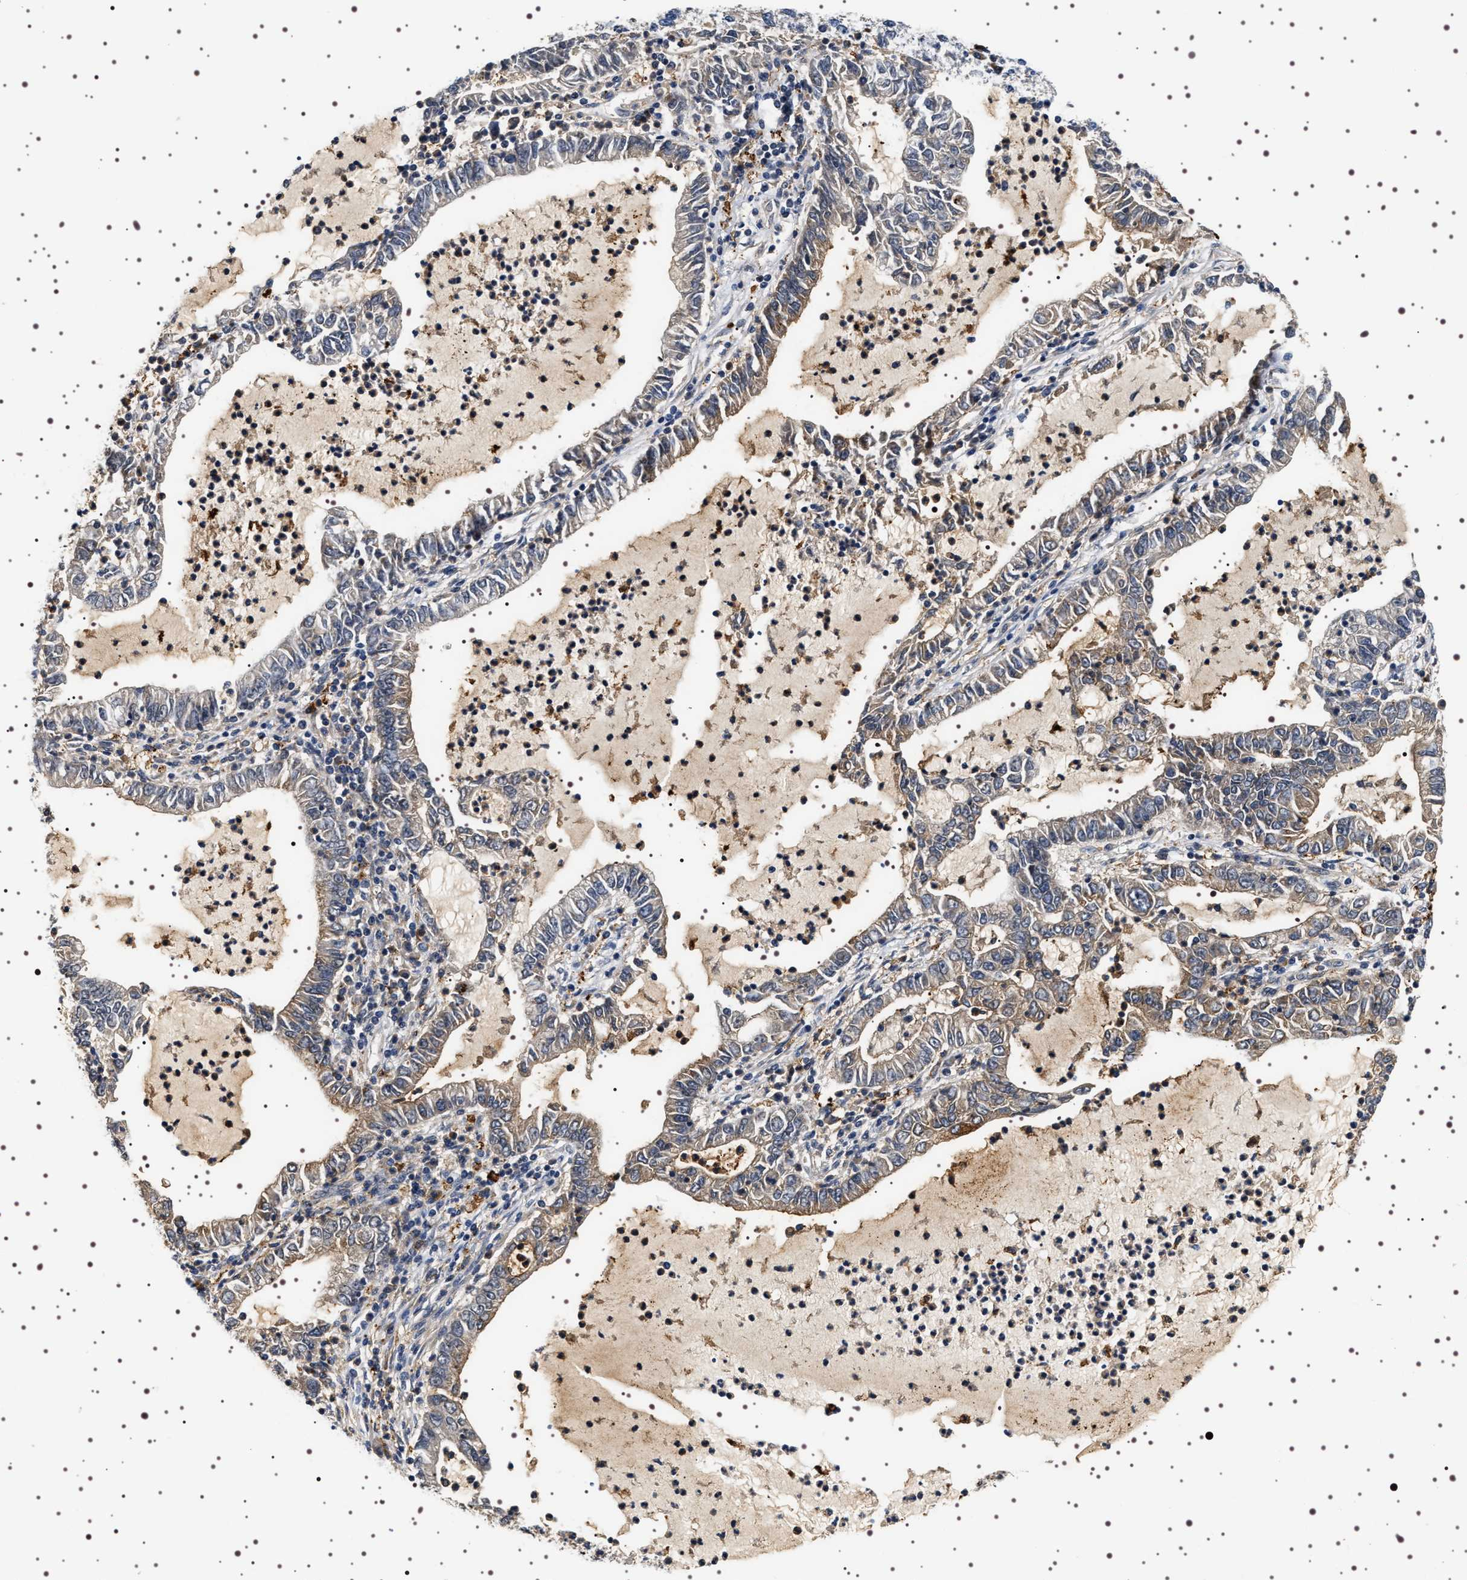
{"staining": {"intensity": "moderate", "quantity": "25%-75%", "location": "cytoplasmic/membranous"}, "tissue": "lung cancer", "cell_type": "Tumor cells", "image_type": "cancer", "snomed": [{"axis": "morphology", "description": "Adenocarcinoma, NOS"}, {"axis": "topography", "description": "Lung"}], "caption": "Immunohistochemical staining of adenocarcinoma (lung) reveals medium levels of moderate cytoplasmic/membranous protein expression in approximately 25%-75% of tumor cells. (DAB (3,3'-diaminobenzidine) IHC, brown staining for protein, blue staining for nuclei).", "gene": "ALPL", "patient": {"sex": "female", "age": 51}}